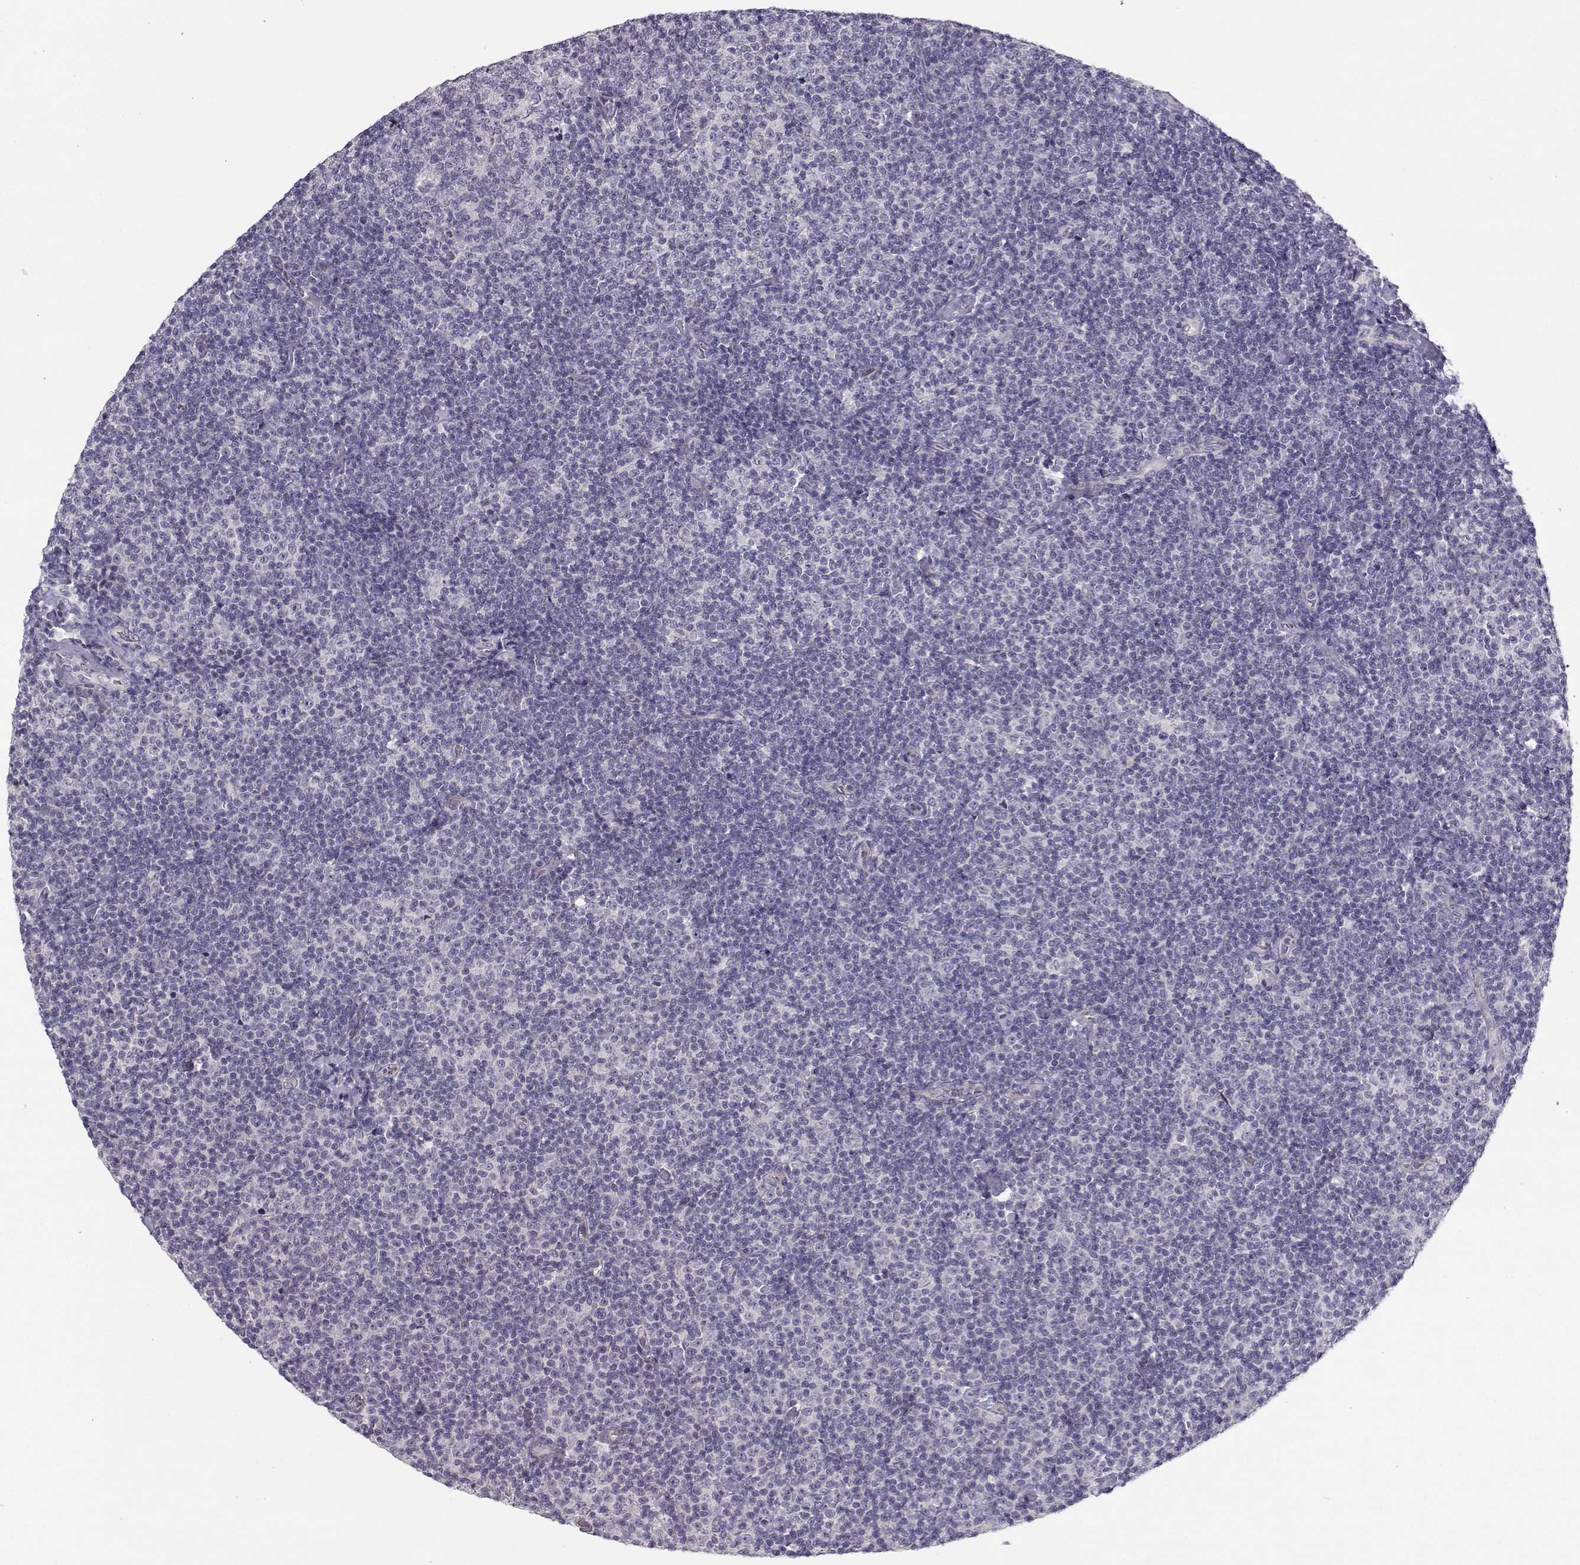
{"staining": {"intensity": "negative", "quantity": "none", "location": "none"}, "tissue": "lymphoma", "cell_type": "Tumor cells", "image_type": "cancer", "snomed": [{"axis": "morphology", "description": "Malignant lymphoma, non-Hodgkin's type, Low grade"}, {"axis": "topography", "description": "Lymph node"}], "caption": "Photomicrograph shows no significant protein expression in tumor cells of lymphoma.", "gene": "TMEM145", "patient": {"sex": "male", "age": 81}}